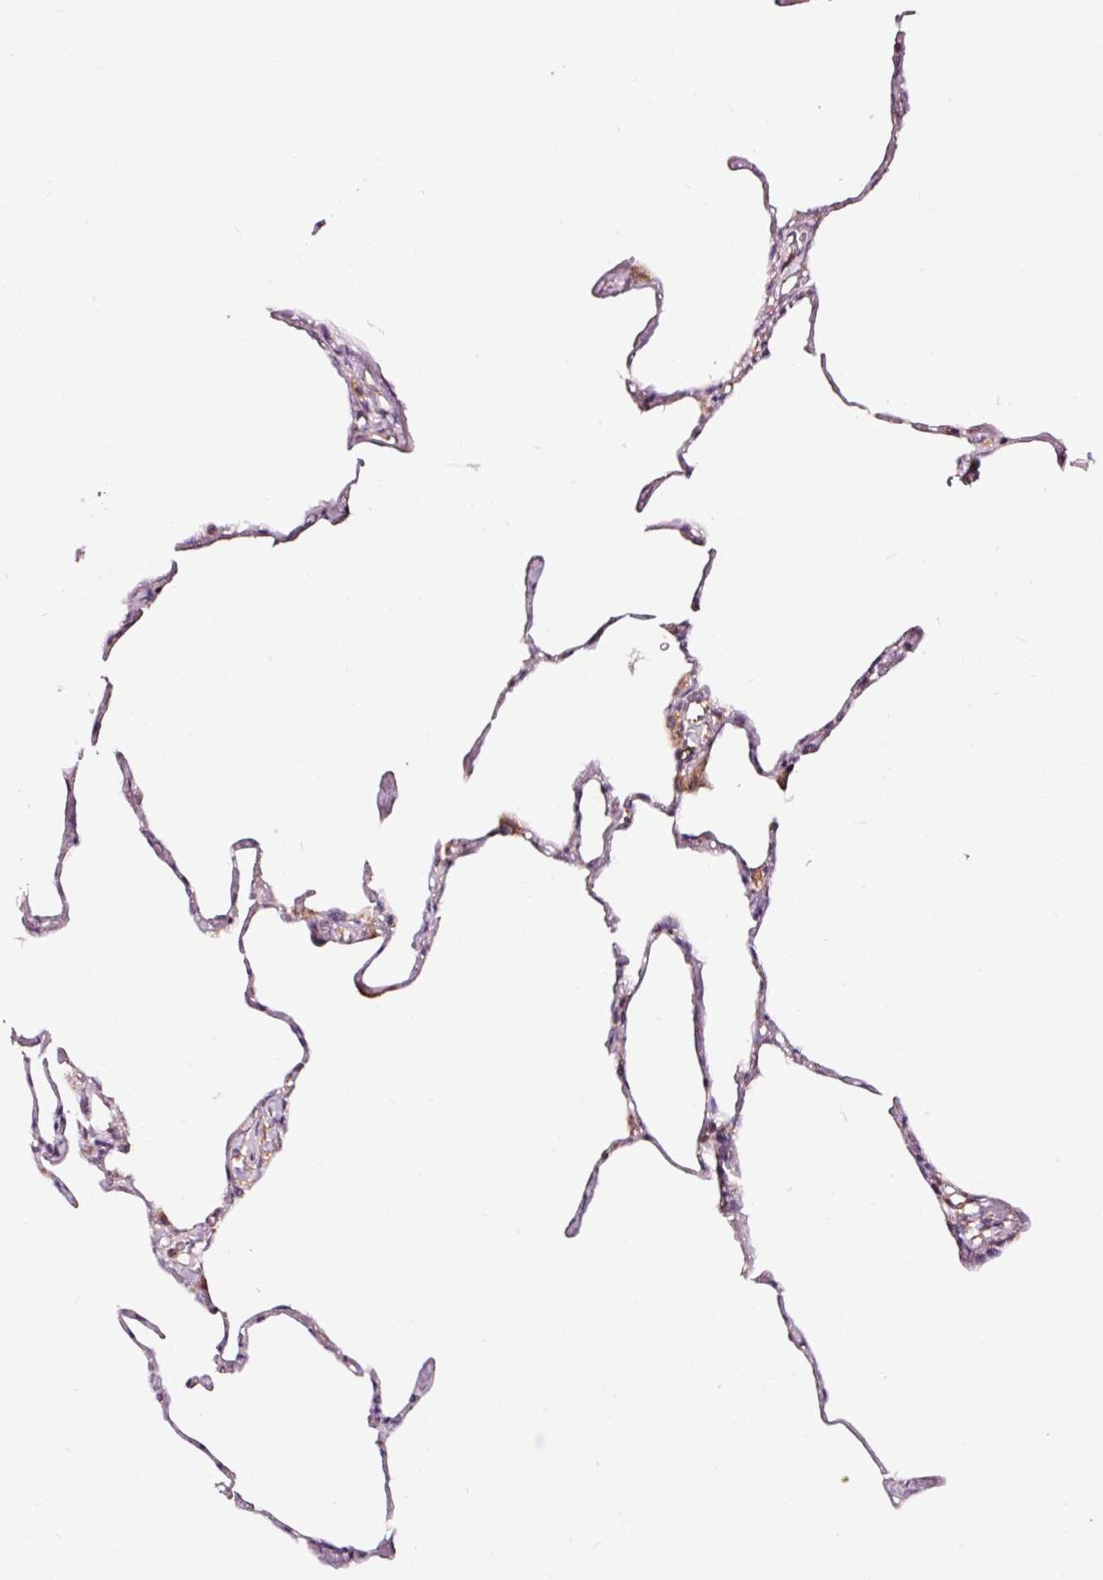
{"staining": {"intensity": "moderate", "quantity": "<25%", "location": "cytoplasmic/membranous"}, "tissue": "lung", "cell_type": "Alveolar cells", "image_type": "normal", "snomed": [{"axis": "morphology", "description": "Normal tissue, NOS"}, {"axis": "topography", "description": "Lung"}], "caption": "High-power microscopy captured an IHC photomicrograph of unremarkable lung, revealing moderate cytoplasmic/membranous positivity in about <25% of alveolar cells.", "gene": "TPM1", "patient": {"sex": "male", "age": 65}}